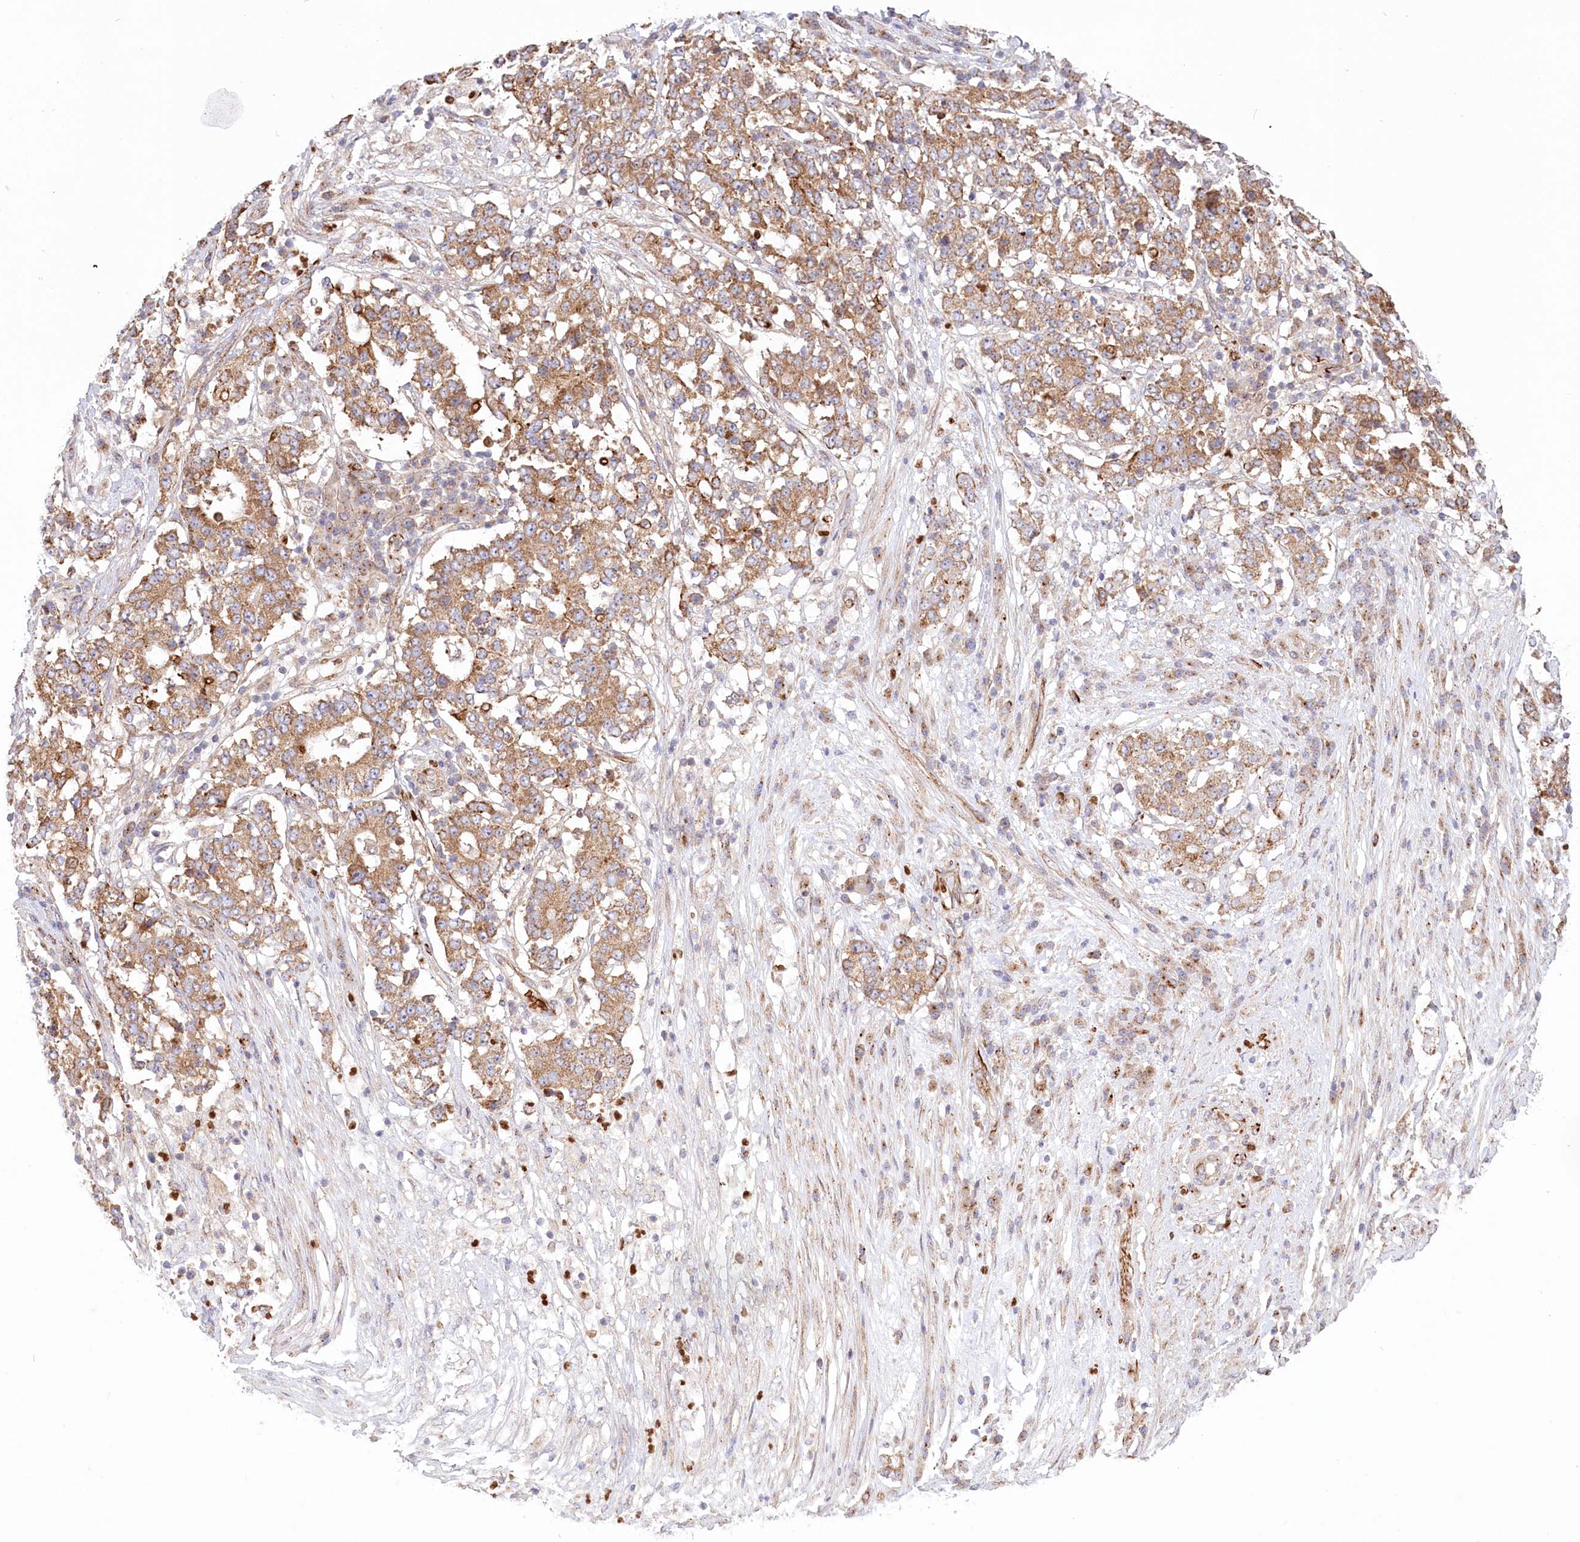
{"staining": {"intensity": "moderate", "quantity": ">75%", "location": "cytoplasmic/membranous"}, "tissue": "stomach cancer", "cell_type": "Tumor cells", "image_type": "cancer", "snomed": [{"axis": "morphology", "description": "Adenocarcinoma, NOS"}, {"axis": "topography", "description": "Stomach"}], "caption": "Protein staining of stomach adenocarcinoma tissue exhibits moderate cytoplasmic/membranous expression in approximately >75% of tumor cells.", "gene": "COMMD3", "patient": {"sex": "male", "age": 59}}